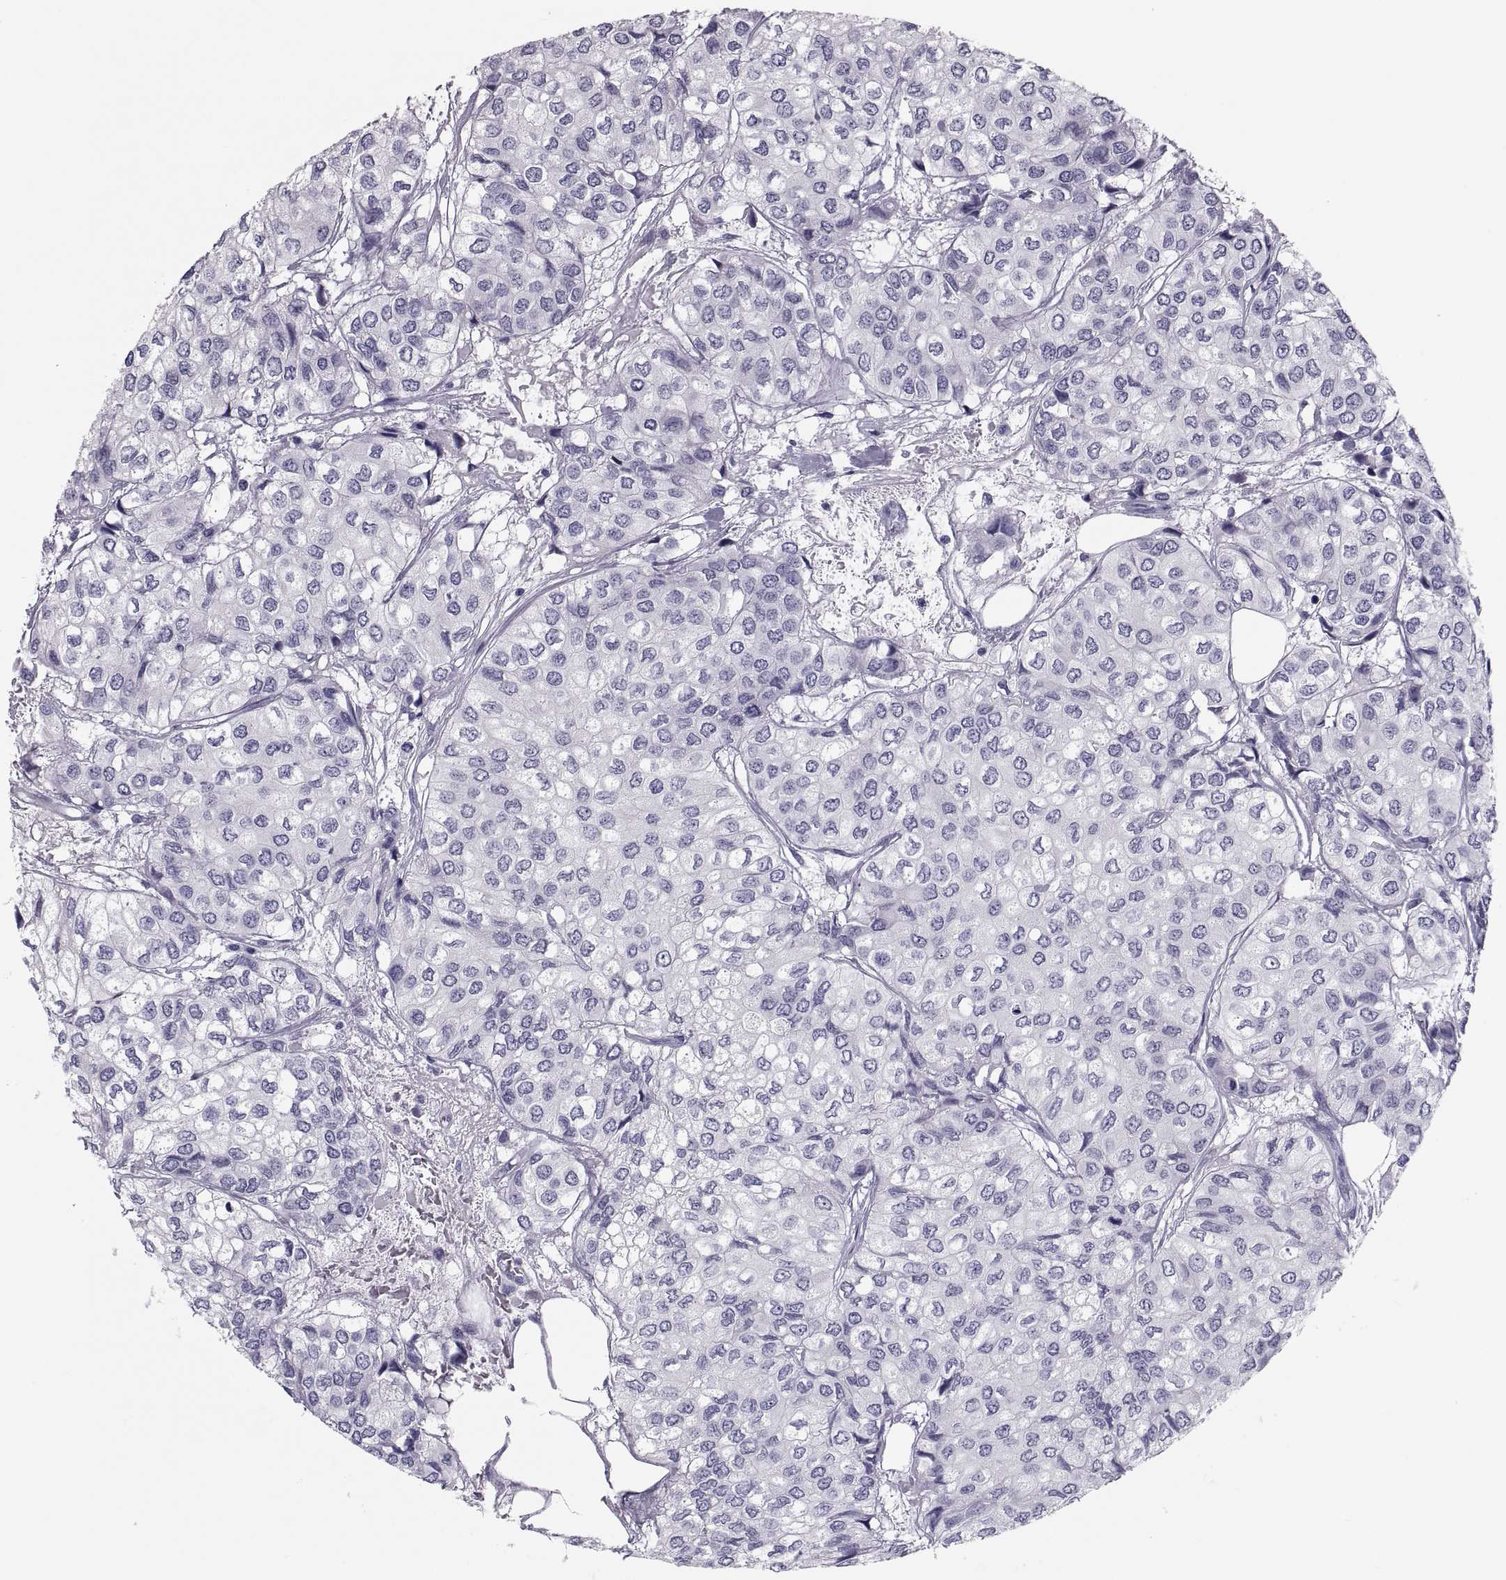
{"staining": {"intensity": "negative", "quantity": "none", "location": "none"}, "tissue": "urothelial cancer", "cell_type": "Tumor cells", "image_type": "cancer", "snomed": [{"axis": "morphology", "description": "Urothelial carcinoma, High grade"}, {"axis": "topography", "description": "Urinary bladder"}], "caption": "This micrograph is of urothelial cancer stained with IHC to label a protein in brown with the nuclei are counter-stained blue. There is no staining in tumor cells.", "gene": "CRISP1", "patient": {"sex": "male", "age": 73}}